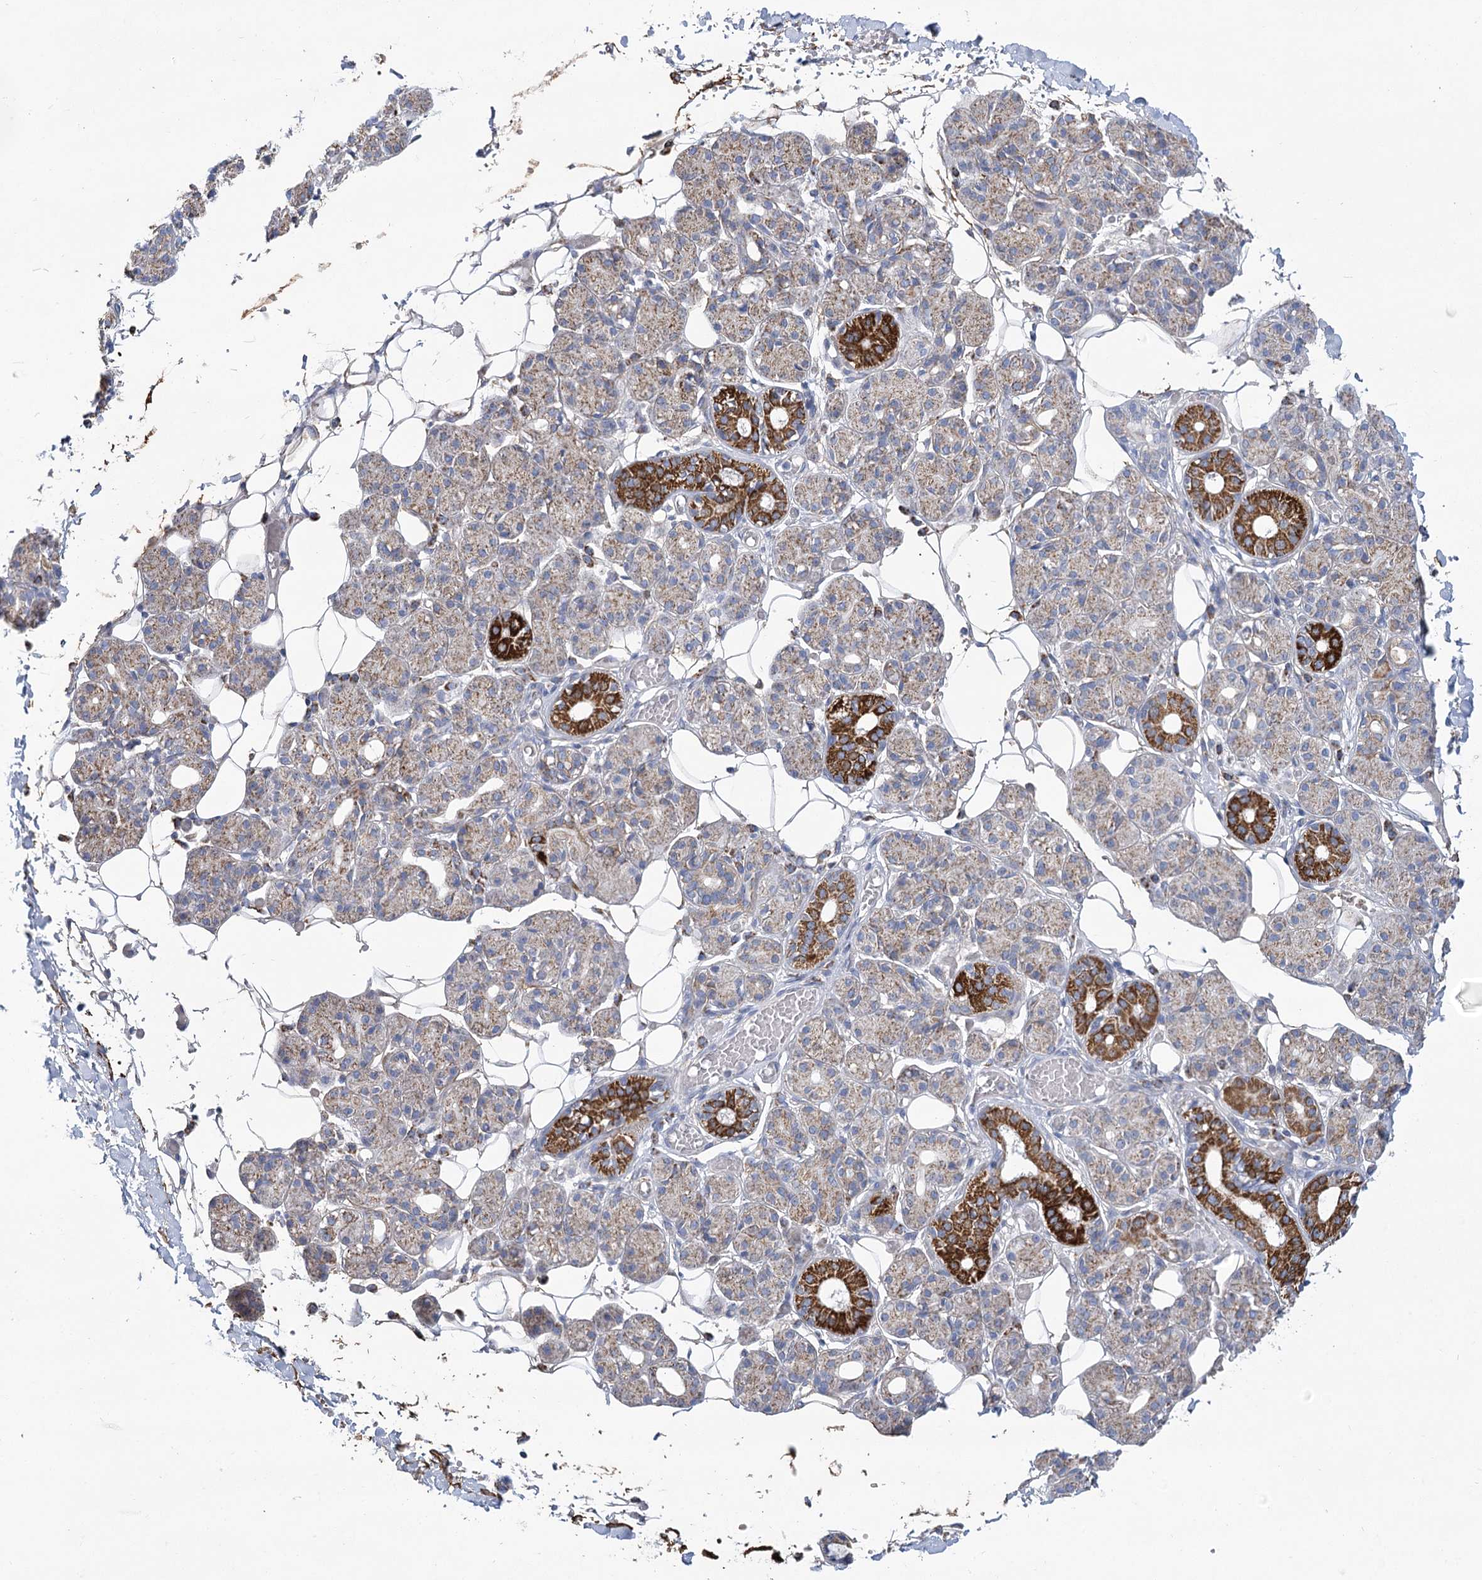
{"staining": {"intensity": "strong", "quantity": "<25%", "location": "cytoplasmic/membranous"}, "tissue": "salivary gland", "cell_type": "Glandular cells", "image_type": "normal", "snomed": [{"axis": "morphology", "description": "Normal tissue, NOS"}, {"axis": "topography", "description": "Salivary gland"}], "caption": "A brown stain labels strong cytoplasmic/membranous positivity of a protein in glandular cells of normal human salivary gland. (DAB (3,3'-diaminobenzidine) IHC with brightfield microscopy, high magnification).", "gene": "SNX7", "patient": {"sex": "male", "age": 63}}